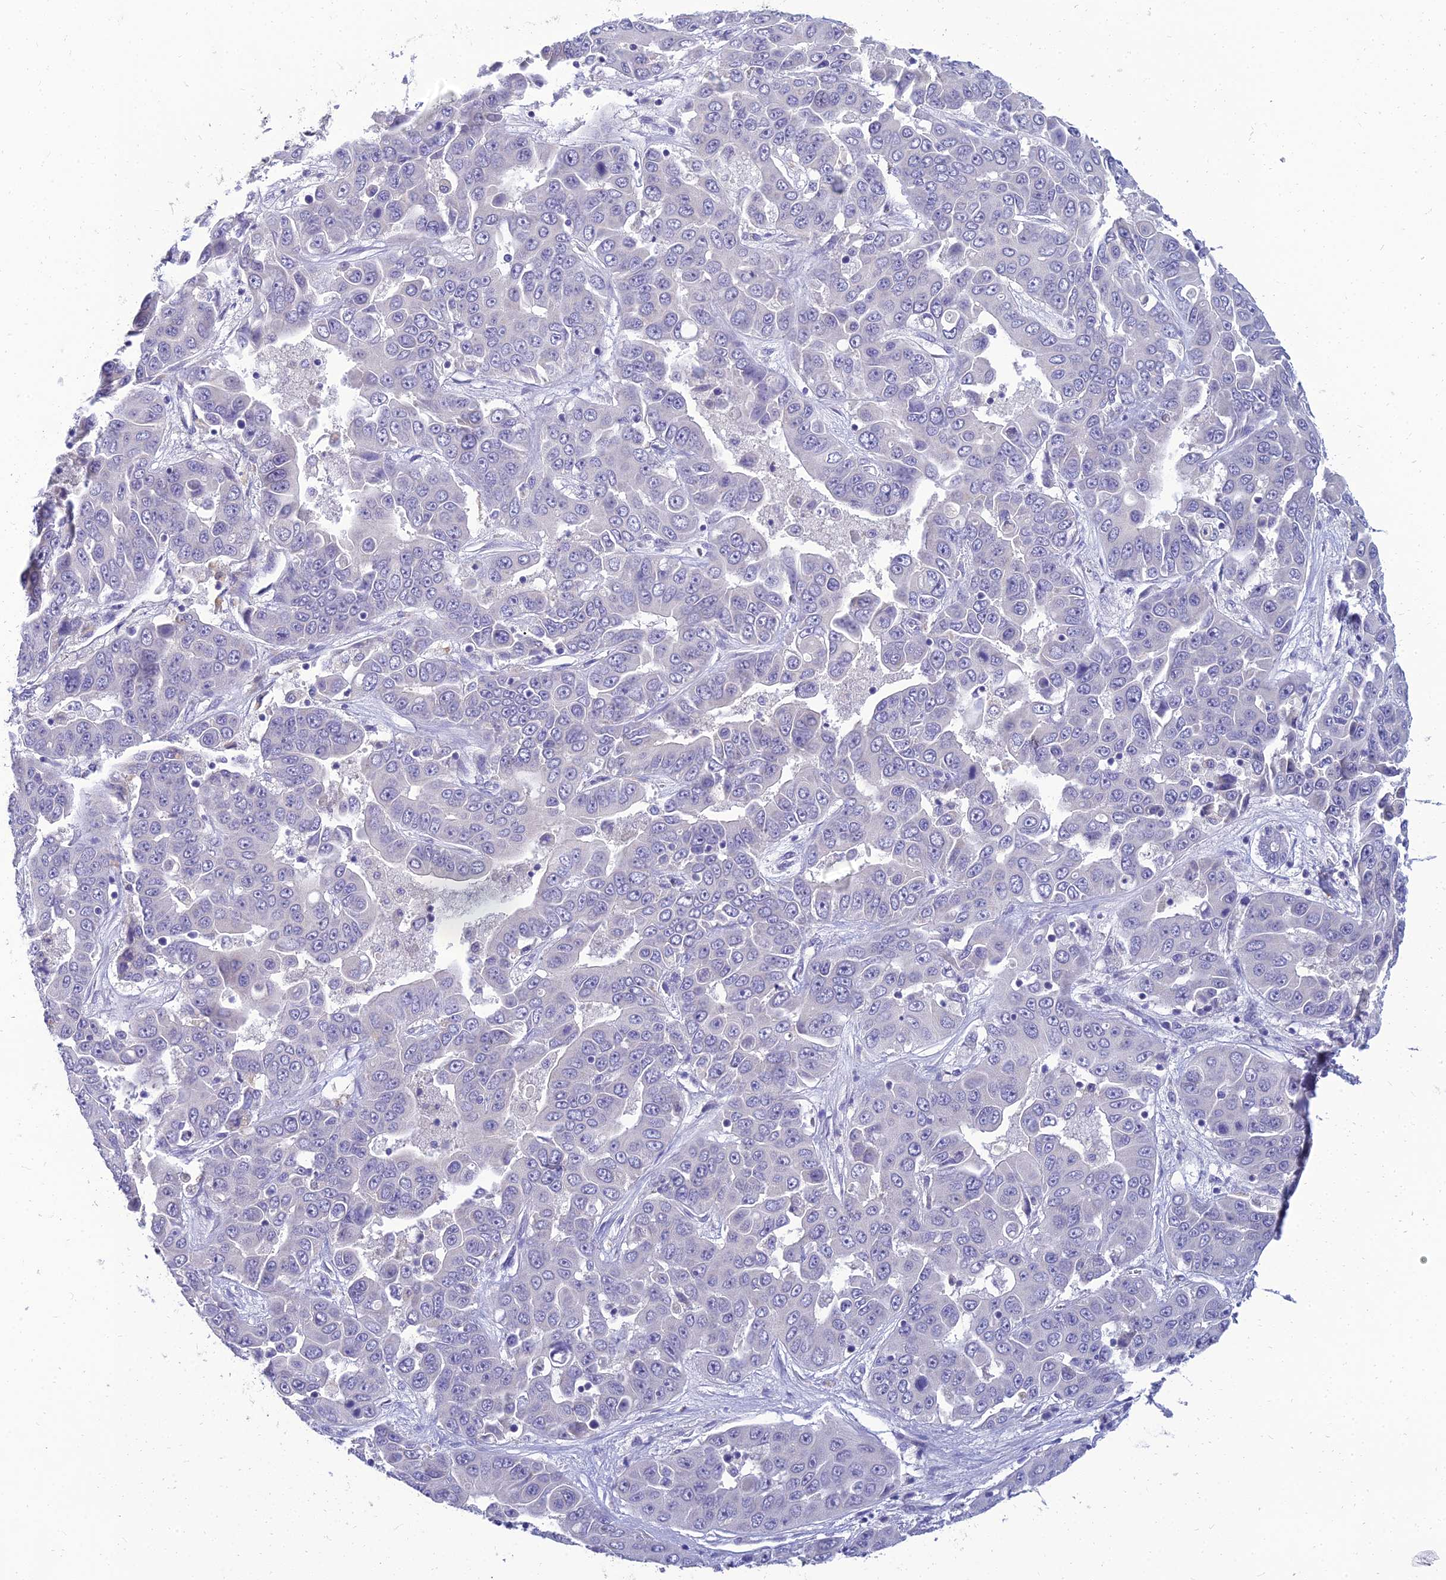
{"staining": {"intensity": "negative", "quantity": "none", "location": "none"}, "tissue": "liver cancer", "cell_type": "Tumor cells", "image_type": "cancer", "snomed": [{"axis": "morphology", "description": "Cholangiocarcinoma"}, {"axis": "topography", "description": "Liver"}], "caption": "IHC micrograph of neoplastic tissue: human liver cholangiocarcinoma stained with DAB (3,3'-diaminobenzidine) demonstrates no significant protein staining in tumor cells.", "gene": "NPY", "patient": {"sex": "female", "age": 52}}